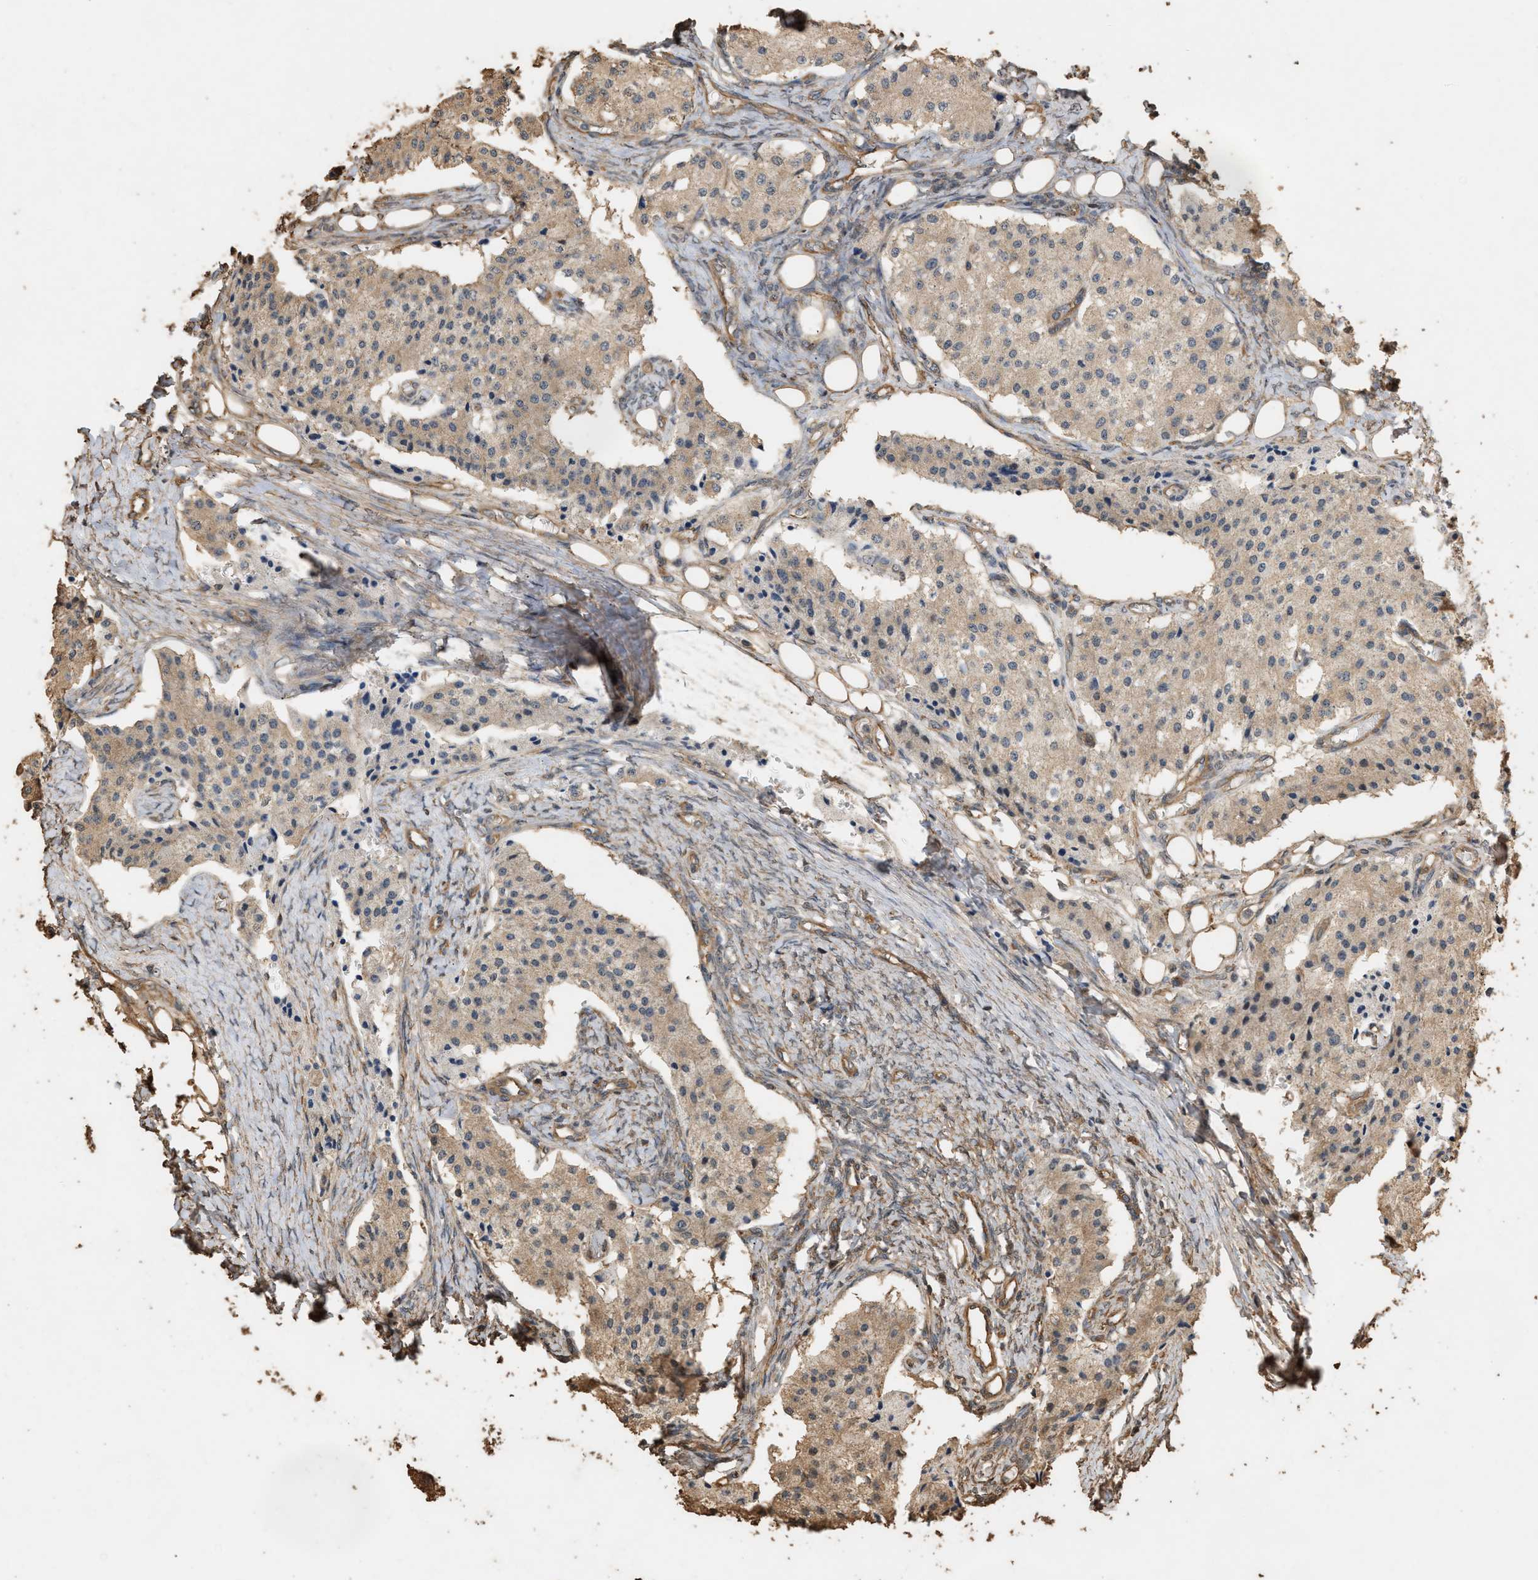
{"staining": {"intensity": "weak", "quantity": ">75%", "location": "cytoplasmic/membranous"}, "tissue": "carcinoid", "cell_type": "Tumor cells", "image_type": "cancer", "snomed": [{"axis": "morphology", "description": "Carcinoid, malignant, NOS"}, {"axis": "topography", "description": "Colon"}], "caption": "A micrograph of human carcinoid stained for a protein displays weak cytoplasmic/membranous brown staining in tumor cells.", "gene": "DCAF7", "patient": {"sex": "female", "age": 52}}